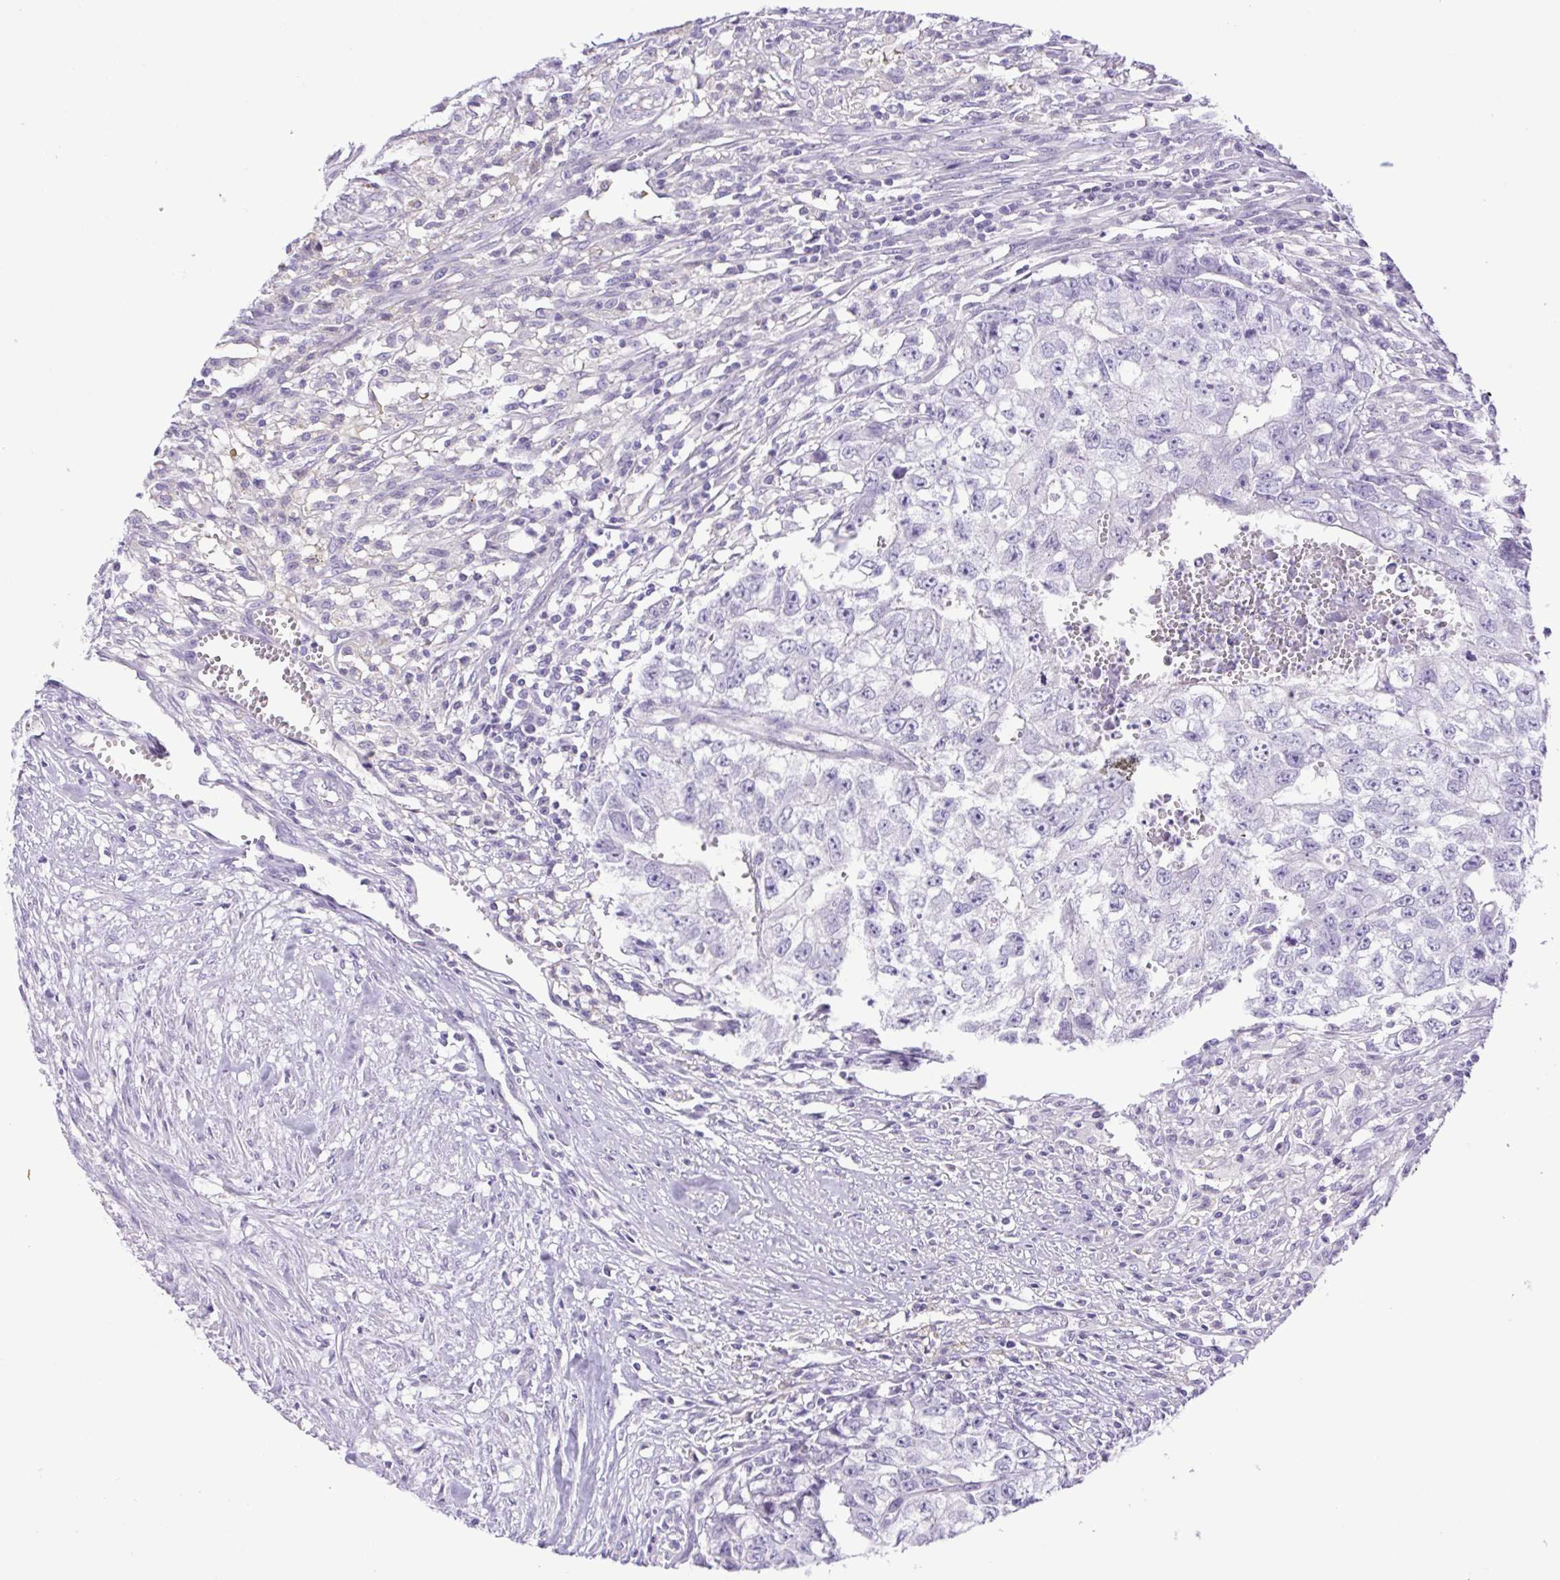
{"staining": {"intensity": "negative", "quantity": "none", "location": "none"}, "tissue": "testis cancer", "cell_type": "Tumor cells", "image_type": "cancer", "snomed": [{"axis": "morphology", "description": "Carcinoma, Embryonal, NOS"}, {"axis": "morphology", "description": "Teratoma, malignant, NOS"}, {"axis": "topography", "description": "Testis"}], "caption": "There is no significant positivity in tumor cells of testis cancer.", "gene": "CDSN", "patient": {"sex": "male", "age": 24}}